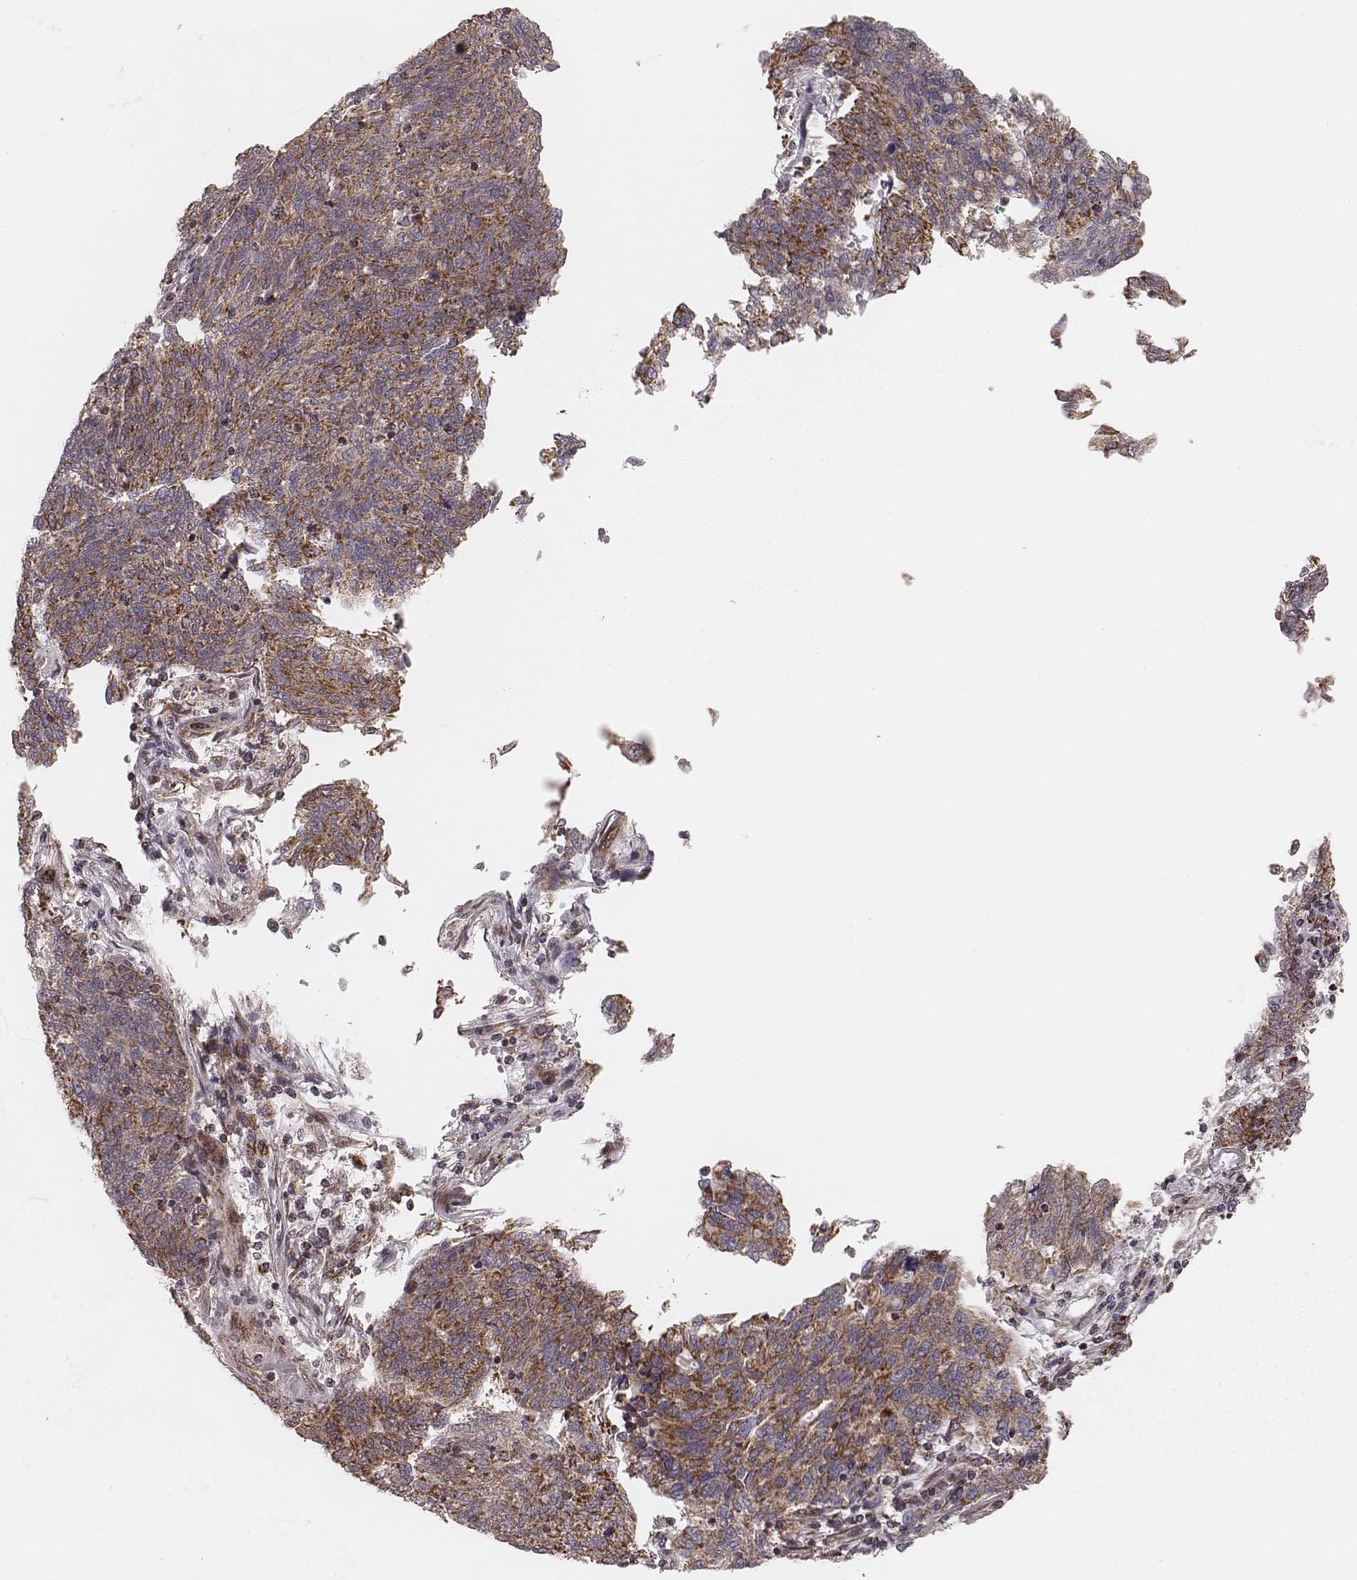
{"staining": {"intensity": "weak", "quantity": ">75%", "location": "cytoplasmic/membranous"}, "tissue": "ovarian cancer", "cell_type": "Tumor cells", "image_type": "cancer", "snomed": [{"axis": "morphology", "description": "Carcinoma, endometroid"}, {"axis": "topography", "description": "Ovary"}], "caption": "Immunohistochemical staining of human ovarian endometroid carcinoma demonstrates low levels of weak cytoplasmic/membranous expression in about >75% of tumor cells.", "gene": "NDUFA7", "patient": {"sex": "female", "age": 58}}